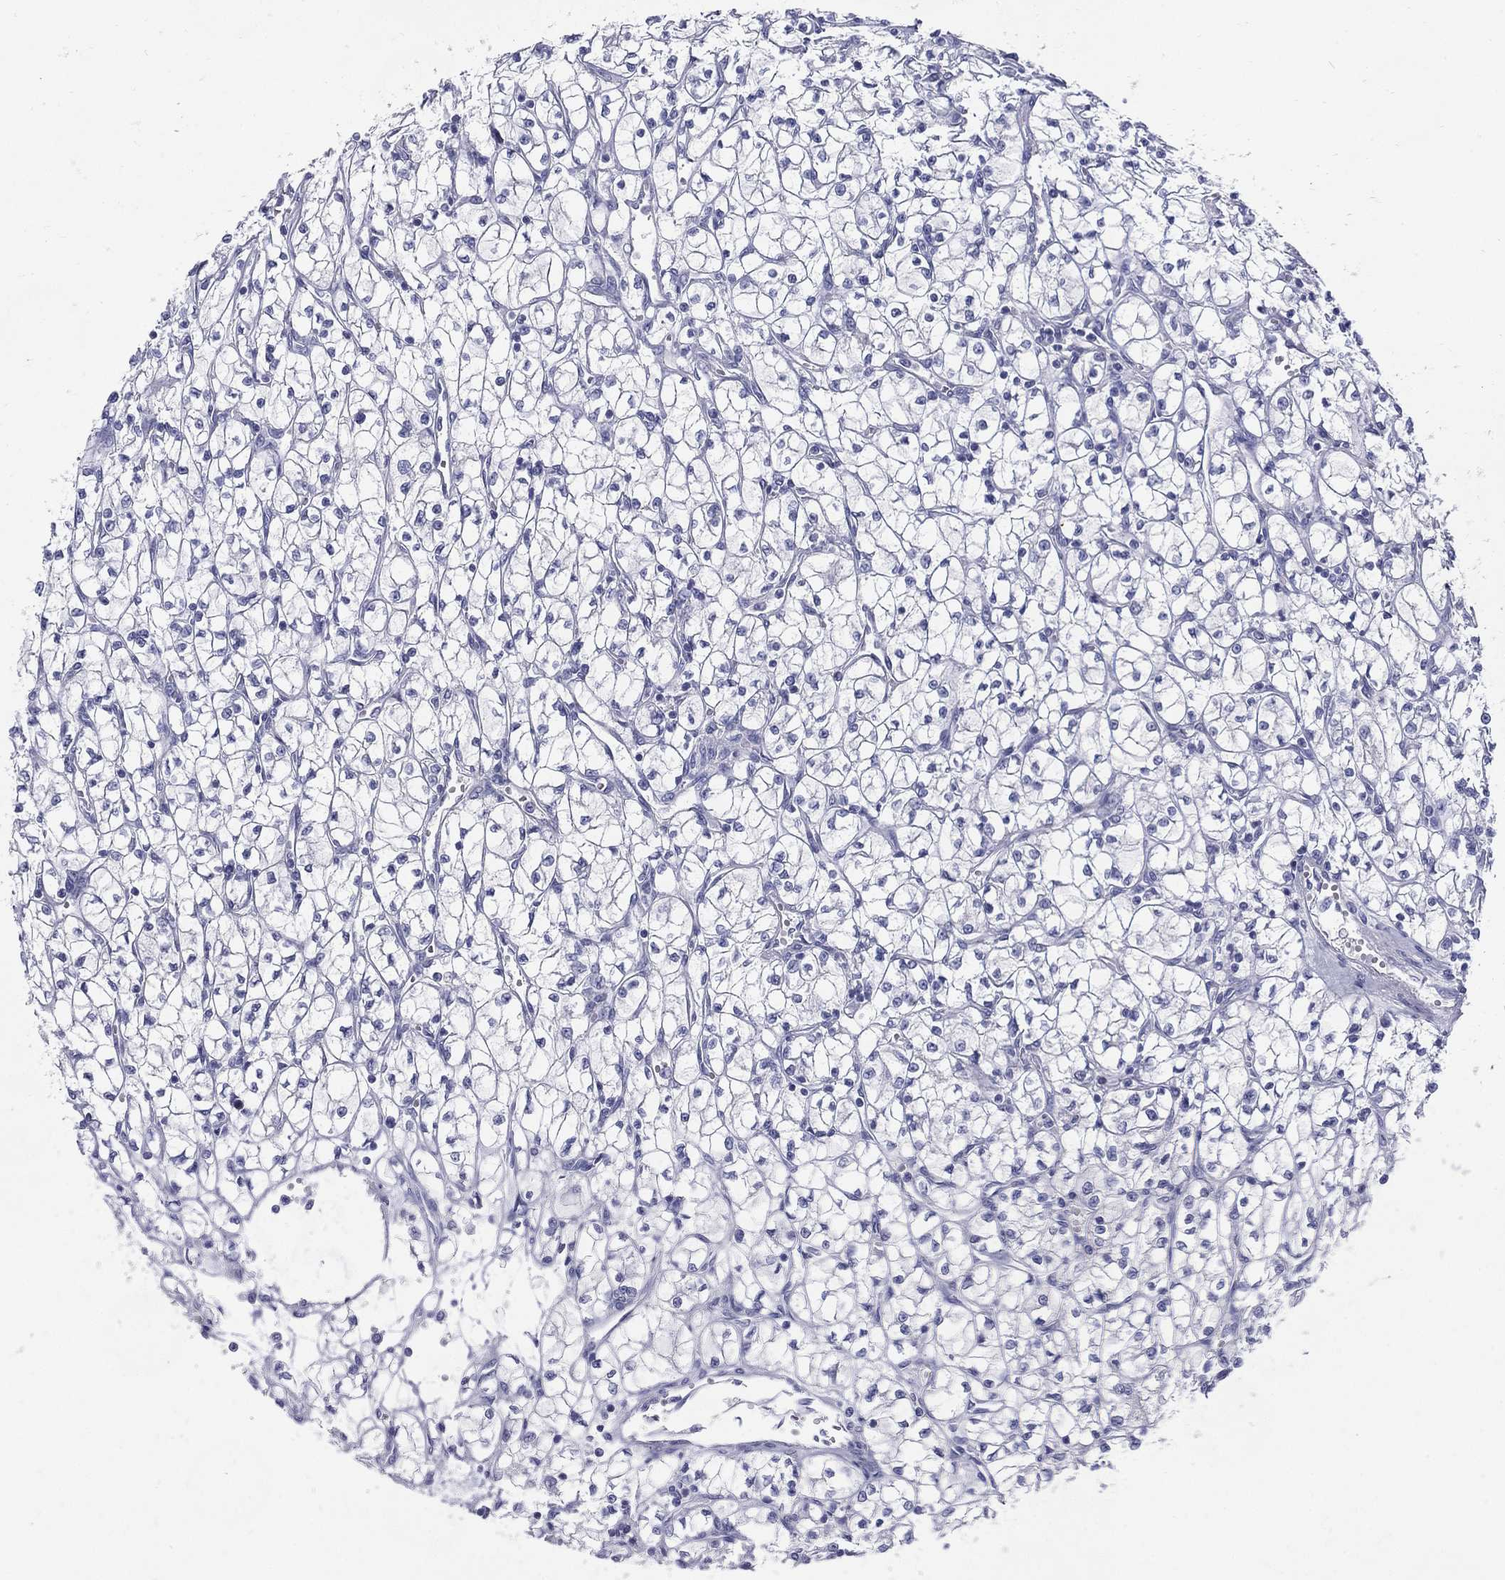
{"staining": {"intensity": "negative", "quantity": "none", "location": "none"}, "tissue": "renal cancer", "cell_type": "Tumor cells", "image_type": "cancer", "snomed": [{"axis": "morphology", "description": "Adenocarcinoma, NOS"}, {"axis": "topography", "description": "Kidney"}], "caption": "An image of adenocarcinoma (renal) stained for a protein shows no brown staining in tumor cells. Brightfield microscopy of IHC stained with DAB (3,3'-diaminobenzidine) (brown) and hematoxylin (blue), captured at high magnification.", "gene": "KIF2C", "patient": {"sex": "female", "age": 64}}